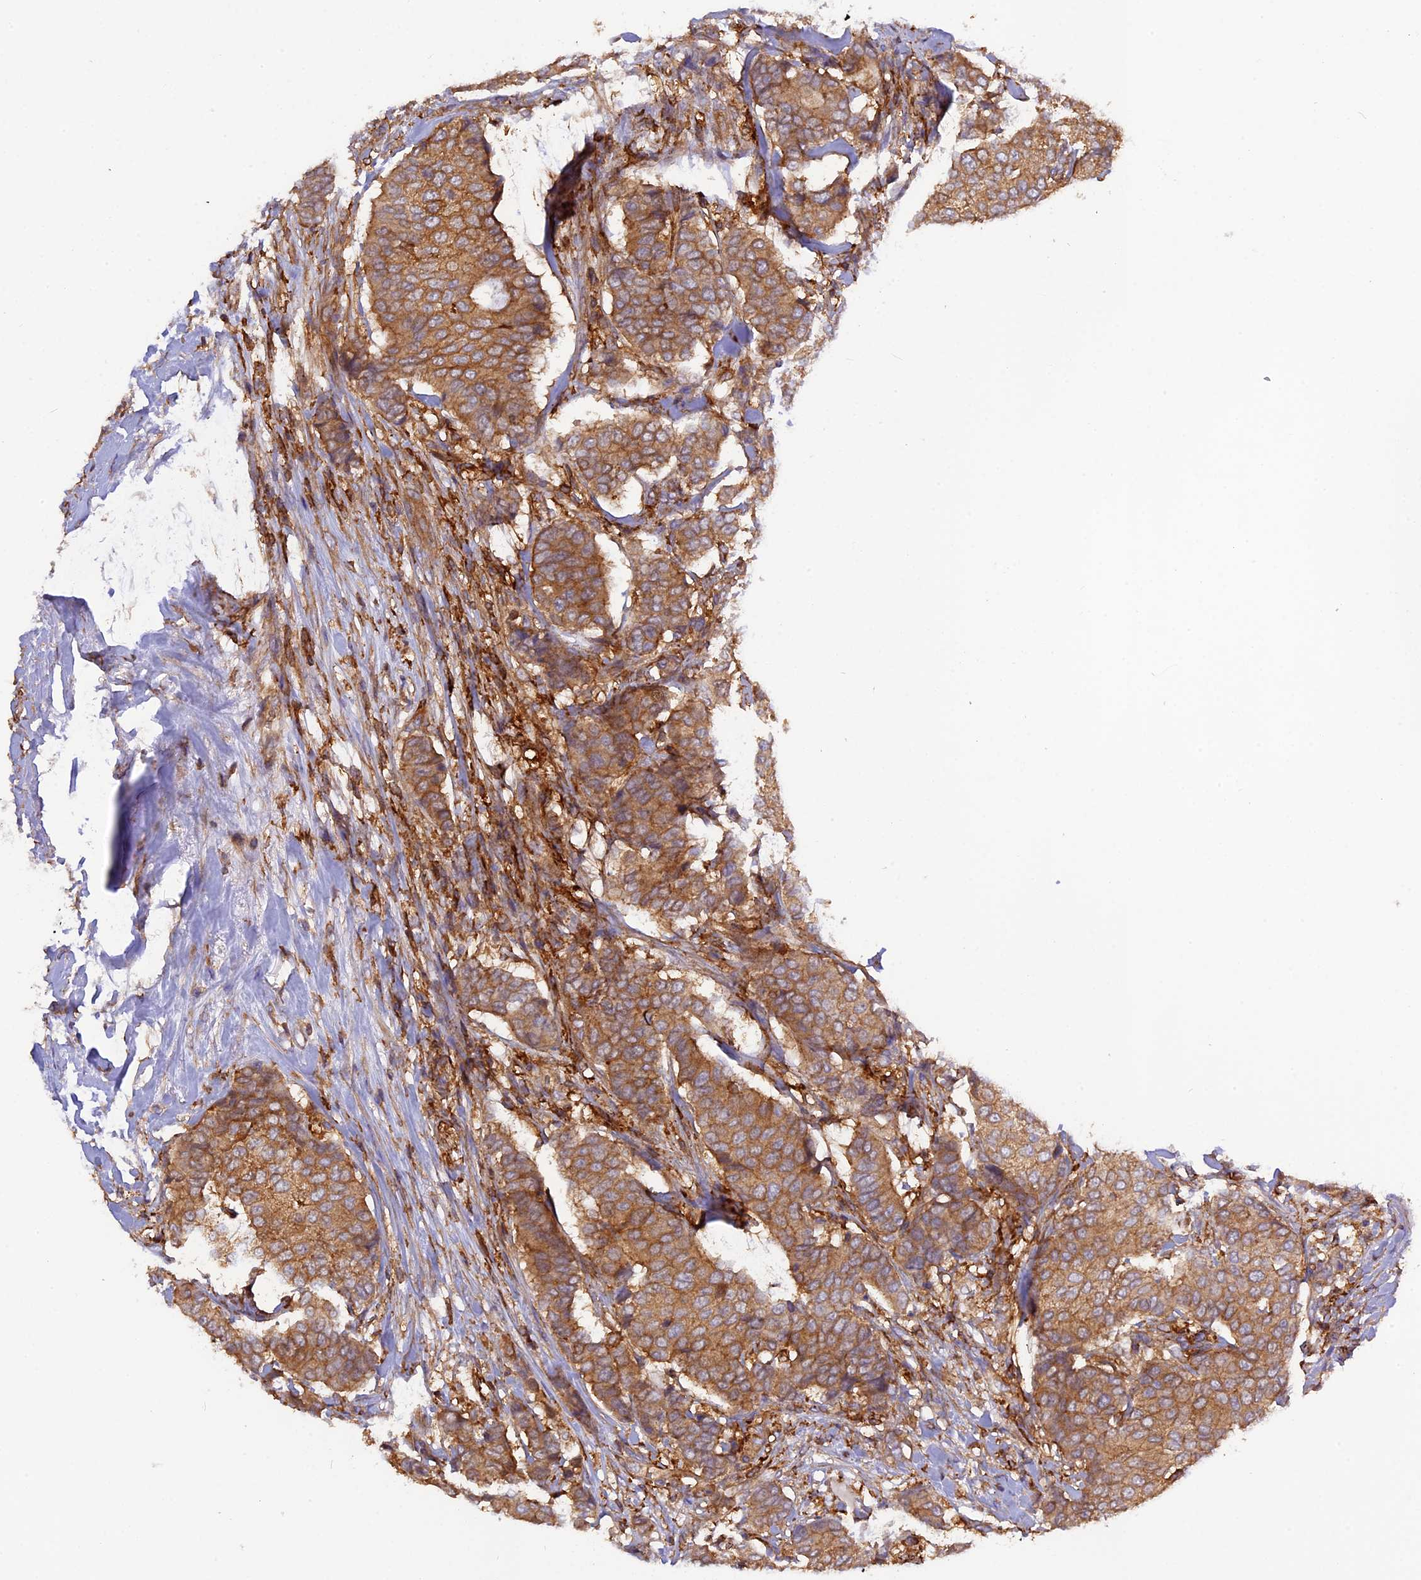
{"staining": {"intensity": "moderate", "quantity": ">75%", "location": "cytoplasmic/membranous"}, "tissue": "breast cancer", "cell_type": "Tumor cells", "image_type": "cancer", "snomed": [{"axis": "morphology", "description": "Duct carcinoma"}, {"axis": "topography", "description": "Breast"}], "caption": "Breast cancer was stained to show a protein in brown. There is medium levels of moderate cytoplasmic/membranous staining in about >75% of tumor cells.", "gene": "MYO9B", "patient": {"sex": "female", "age": 75}}